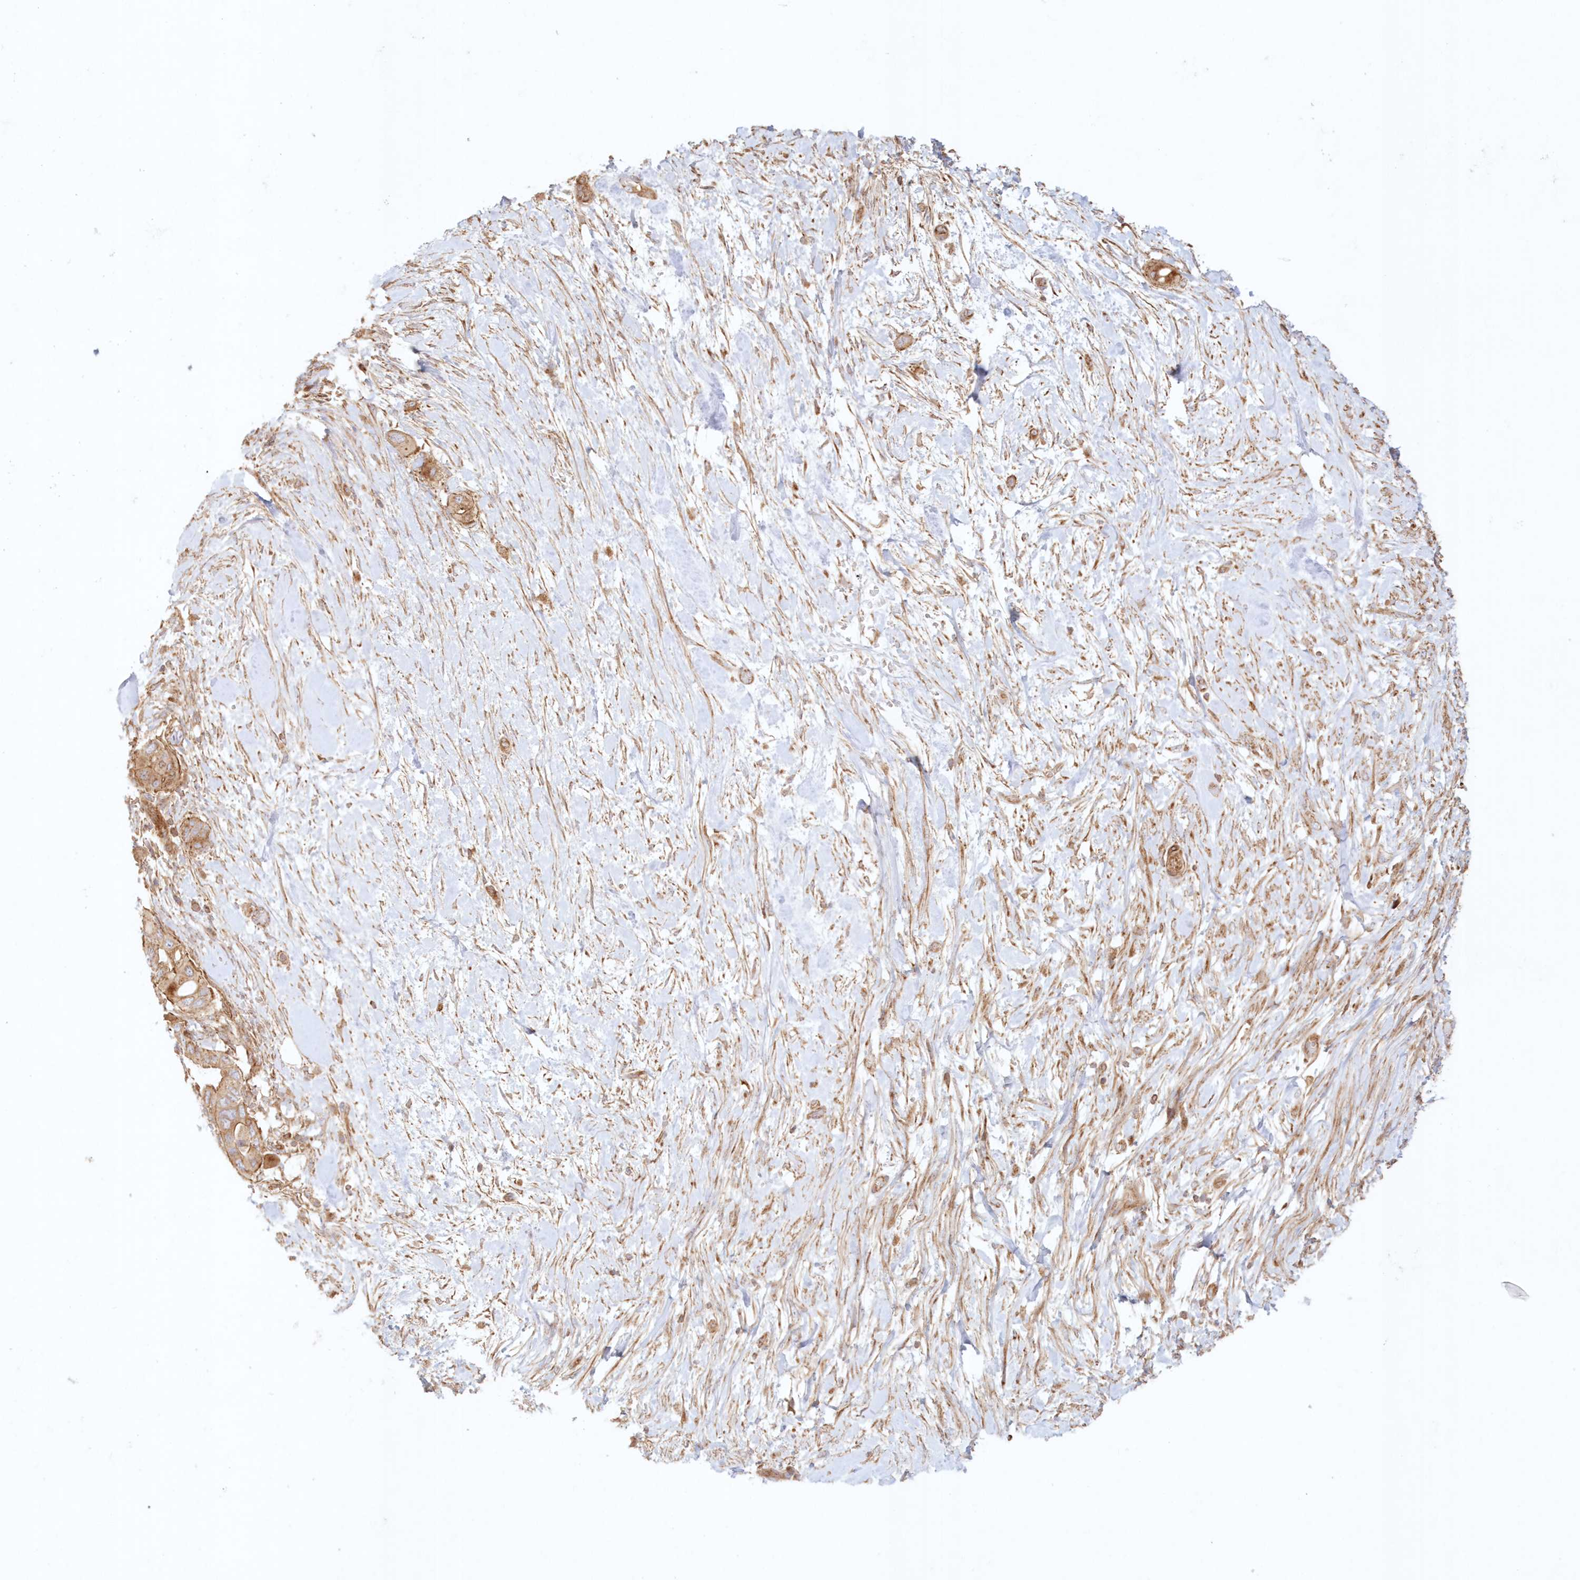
{"staining": {"intensity": "moderate", "quantity": ">75%", "location": "cytoplasmic/membranous"}, "tissue": "pancreatic cancer", "cell_type": "Tumor cells", "image_type": "cancer", "snomed": [{"axis": "morphology", "description": "Adenocarcinoma, NOS"}, {"axis": "topography", "description": "Pancreas"}], "caption": "Pancreatic cancer stained for a protein (brown) demonstrates moderate cytoplasmic/membranous positive positivity in approximately >75% of tumor cells.", "gene": "KIAA0232", "patient": {"sex": "male", "age": 68}}